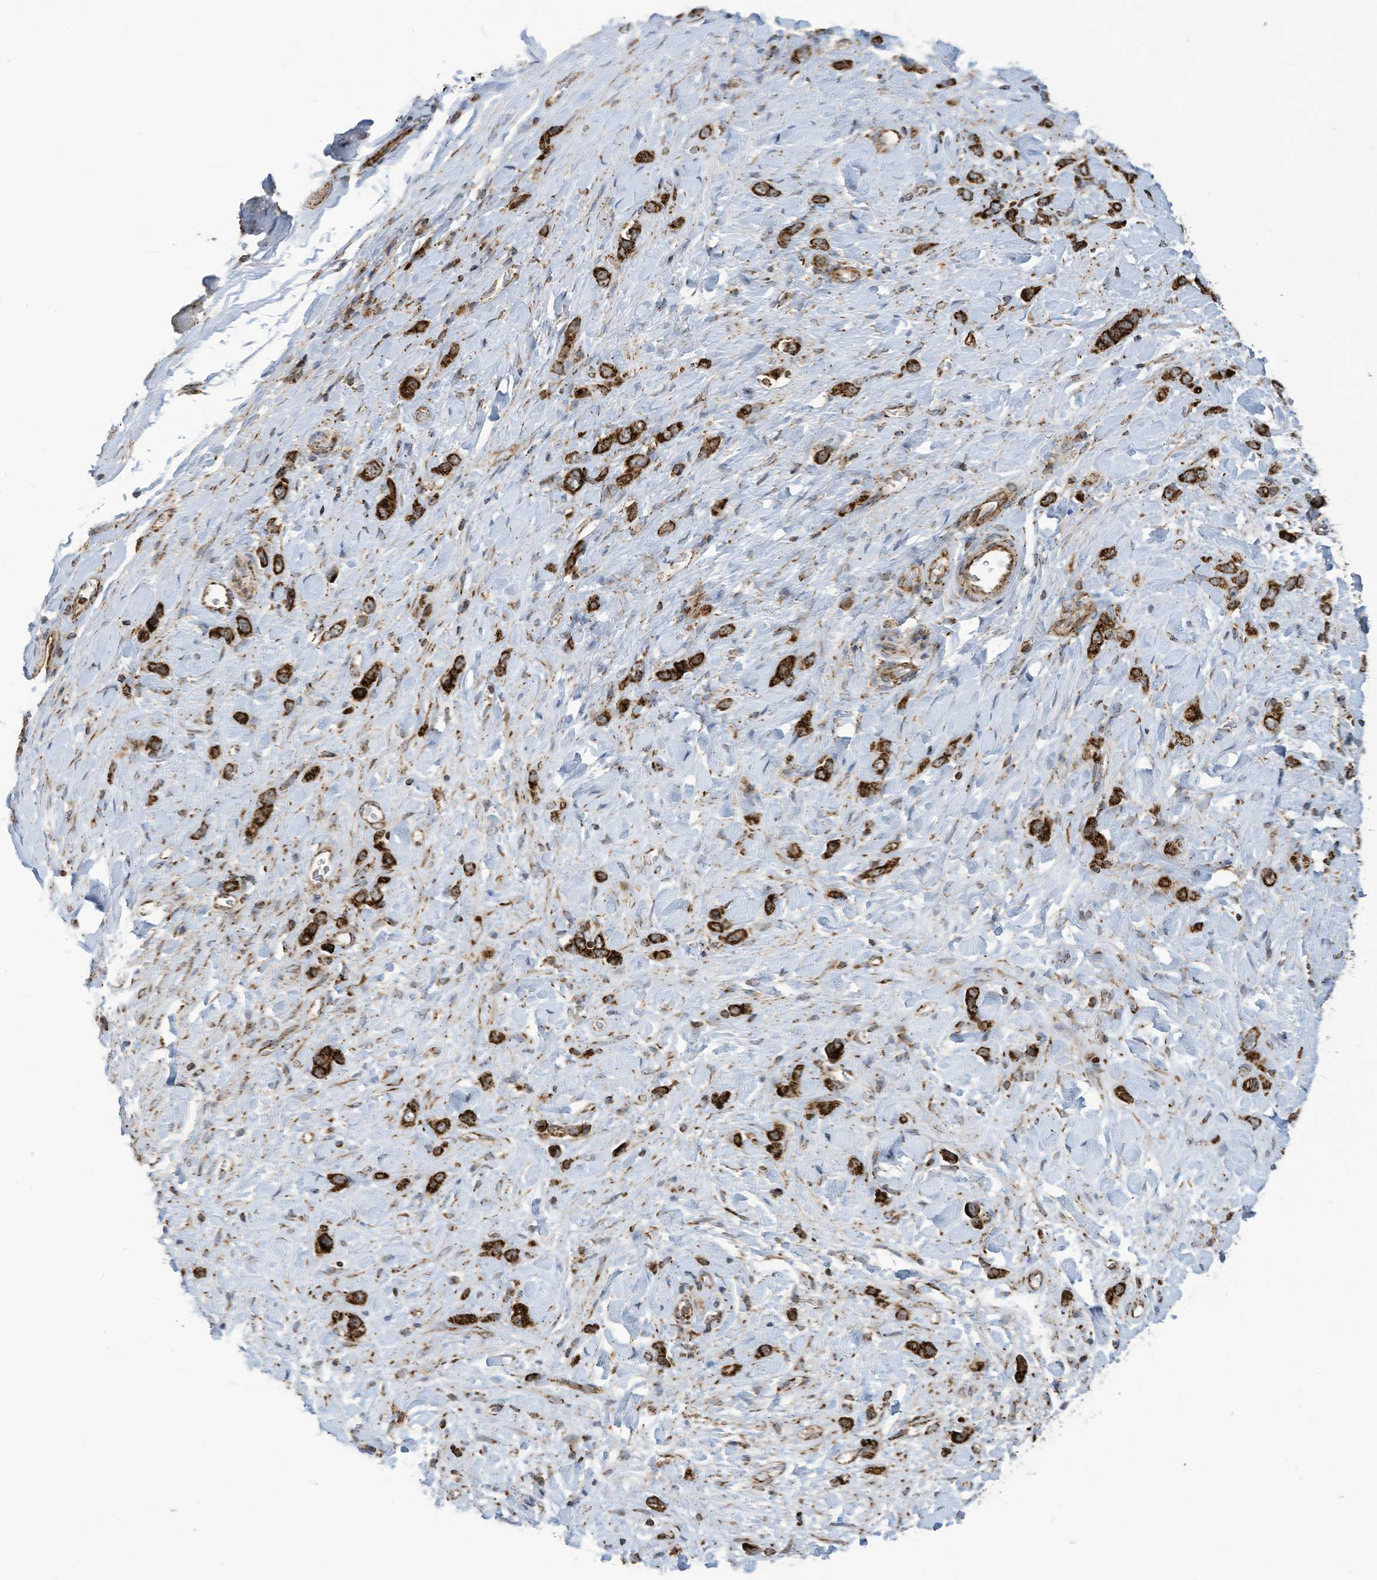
{"staining": {"intensity": "strong", "quantity": ">75%", "location": "cytoplasmic/membranous"}, "tissue": "stomach cancer", "cell_type": "Tumor cells", "image_type": "cancer", "snomed": [{"axis": "morphology", "description": "Adenocarcinoma, NOS"}, {"axis": "topography", "description": "Stomach"}], "caption": "Adenocarcinoma (stomach) stained with a brown dye demonstrates strong cytoplasmic/membranous positive positivity in about >75% of tumor cells.", "gene": "COX10", "patient": {"sex": "female", "age": 65}}